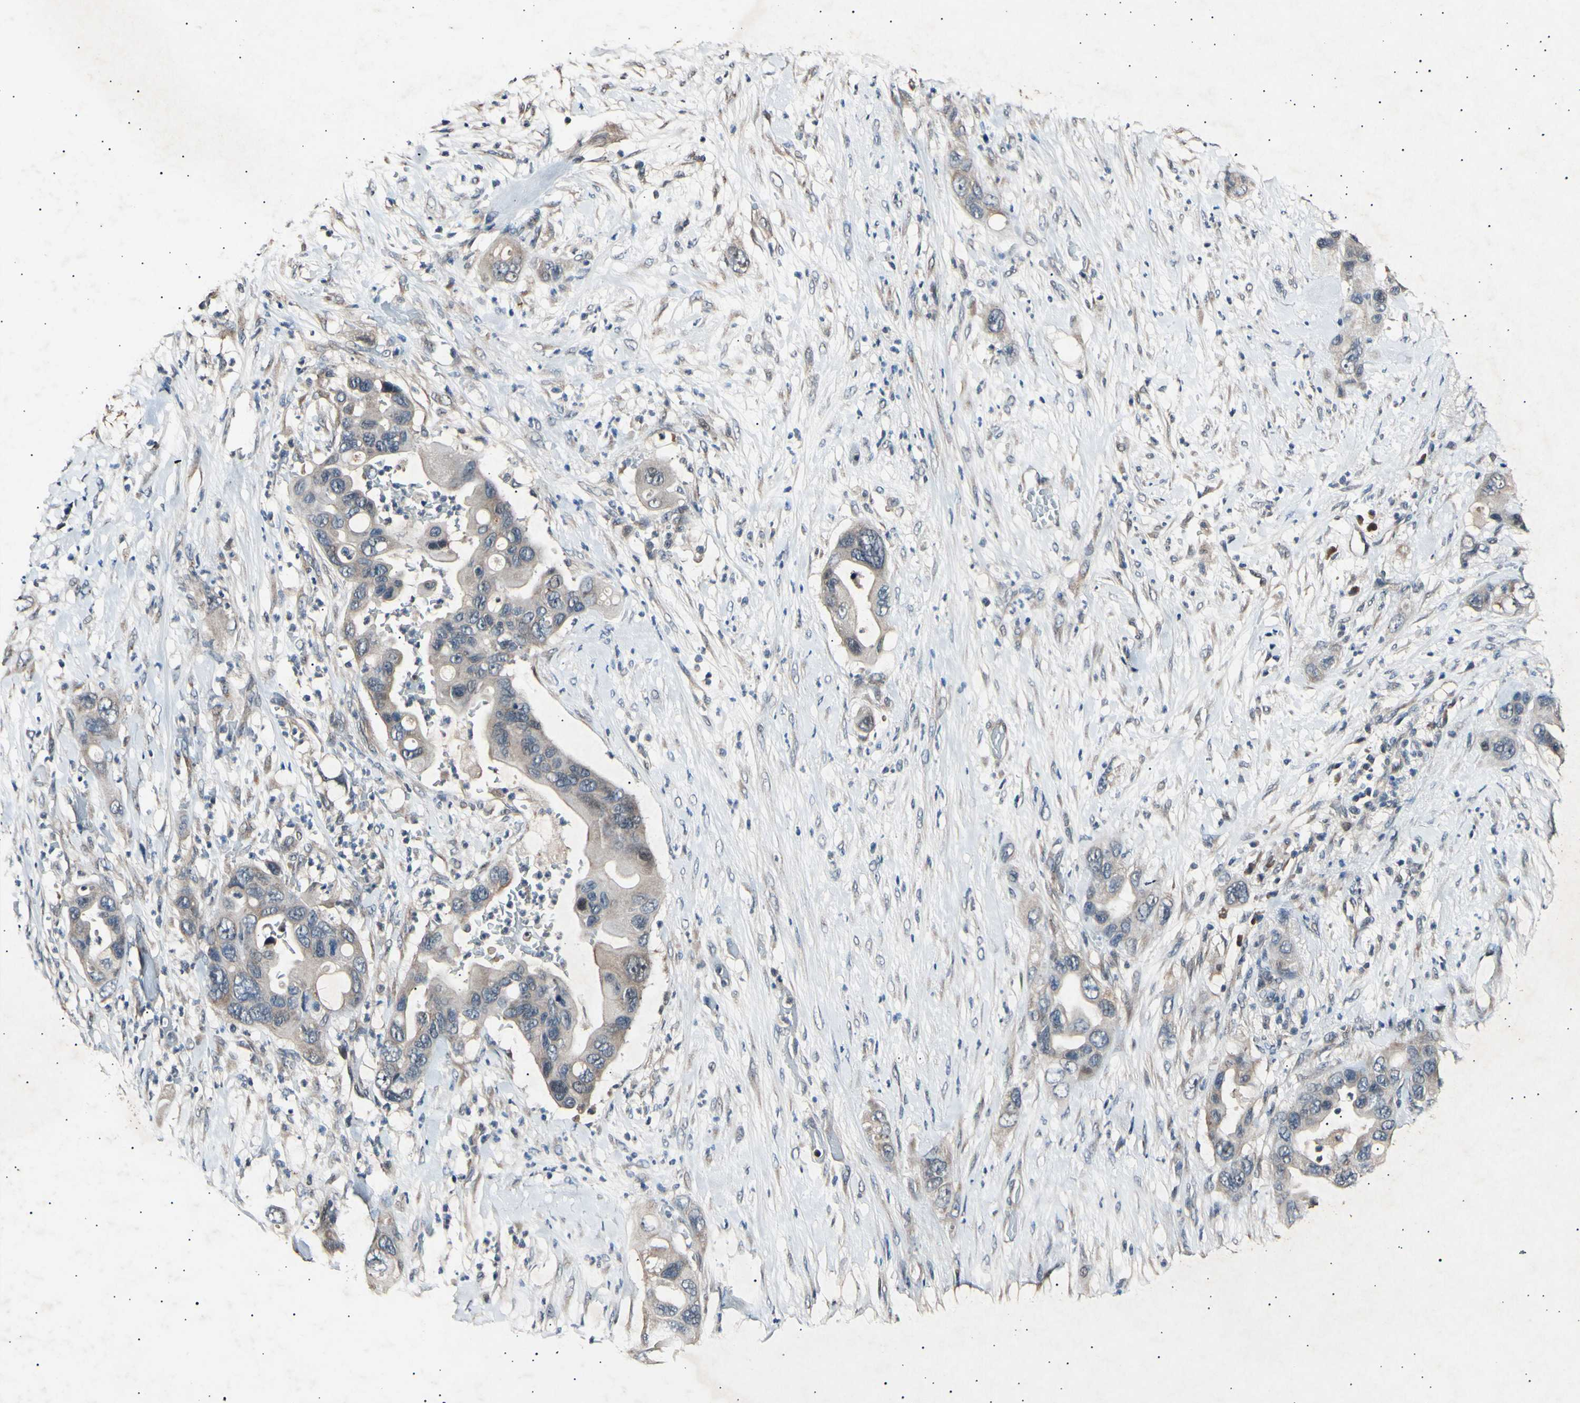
{"staining": {"intensity": "negative", "quantity": "none", "location": "none"}, "tissue": "pancreatic cancer", "cell_type": "Tumor cells", "image_type": "cancer", "snomed": [{"axis": "morphology", "description": "Adenocarcinoma, NOS"}, {"axis": "topography", "description": "Pancreas"}], "caption": "IHC of human pancreatic cancer shows no positivity in tumor cells. (DAB immunohistochemistry (IHC), high magnification).", "gene": "ADCY3", "patient": {"sex": "female", "age": 71}}